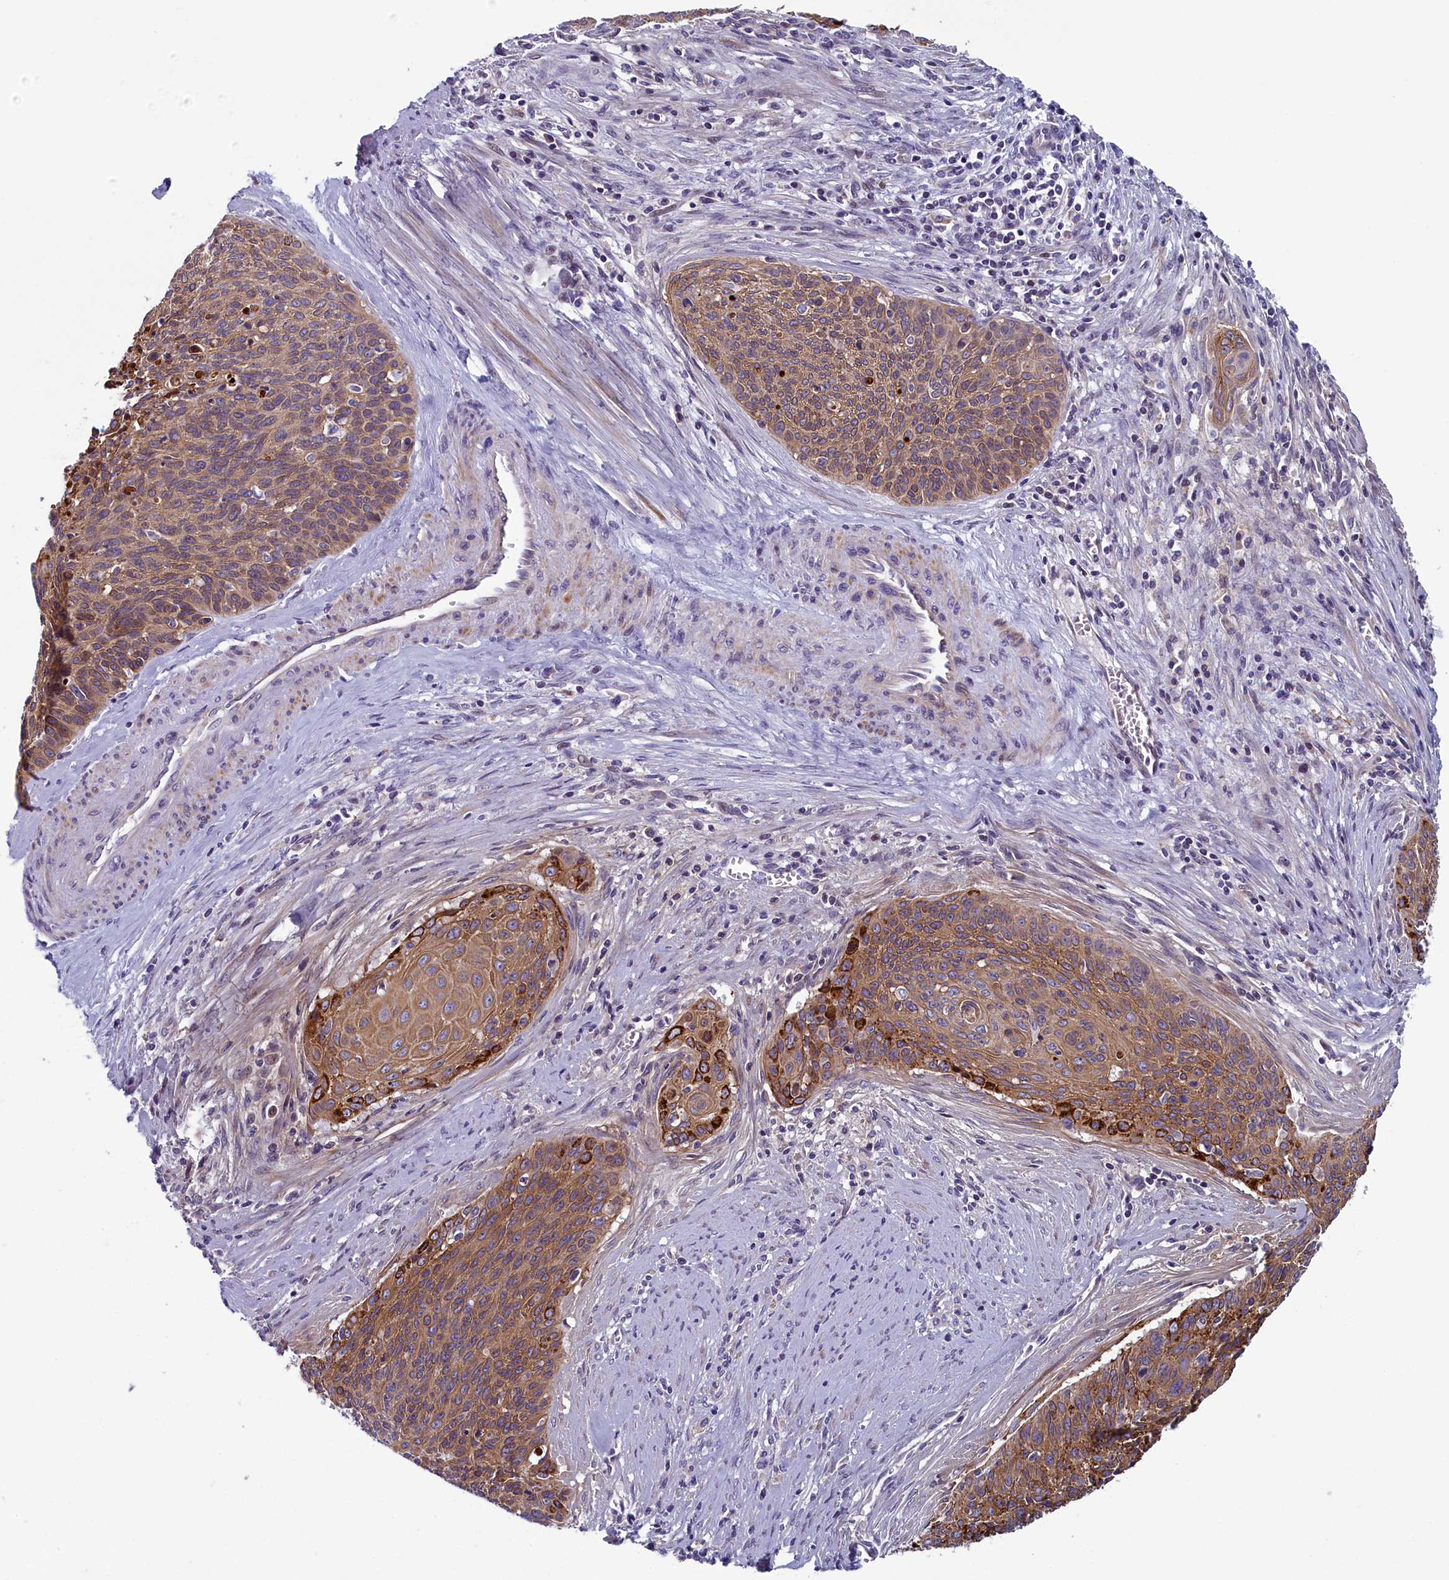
{"staining": {"intensity": "moderate", "quantity": ">75%", "location": "cytoplasmic/membranous"}, "tissue": "cervical cancer", "cell_type": "Tumor cells", "image_type": "cancer", "snomed": [{"axis": "morphology", "description": "Squamous cell carcinoma, NOS"}, {"axis": "topography", "description": "Cervix"}], "caption": "Immunohistochemical staining of human squamous cell carcinoma (cervical) displays medium levels of moderate cytoplasmic/membranous positivity in approximately >75% of tumor cells. (Stains: DAB (3,3'-diaminobenzidine) in brown, nuclei in blue, Microscopy: brightfield microscopy at high magnification).", "gene": "ANKRD39", "patient": {"sex": "female", "age": 55}}